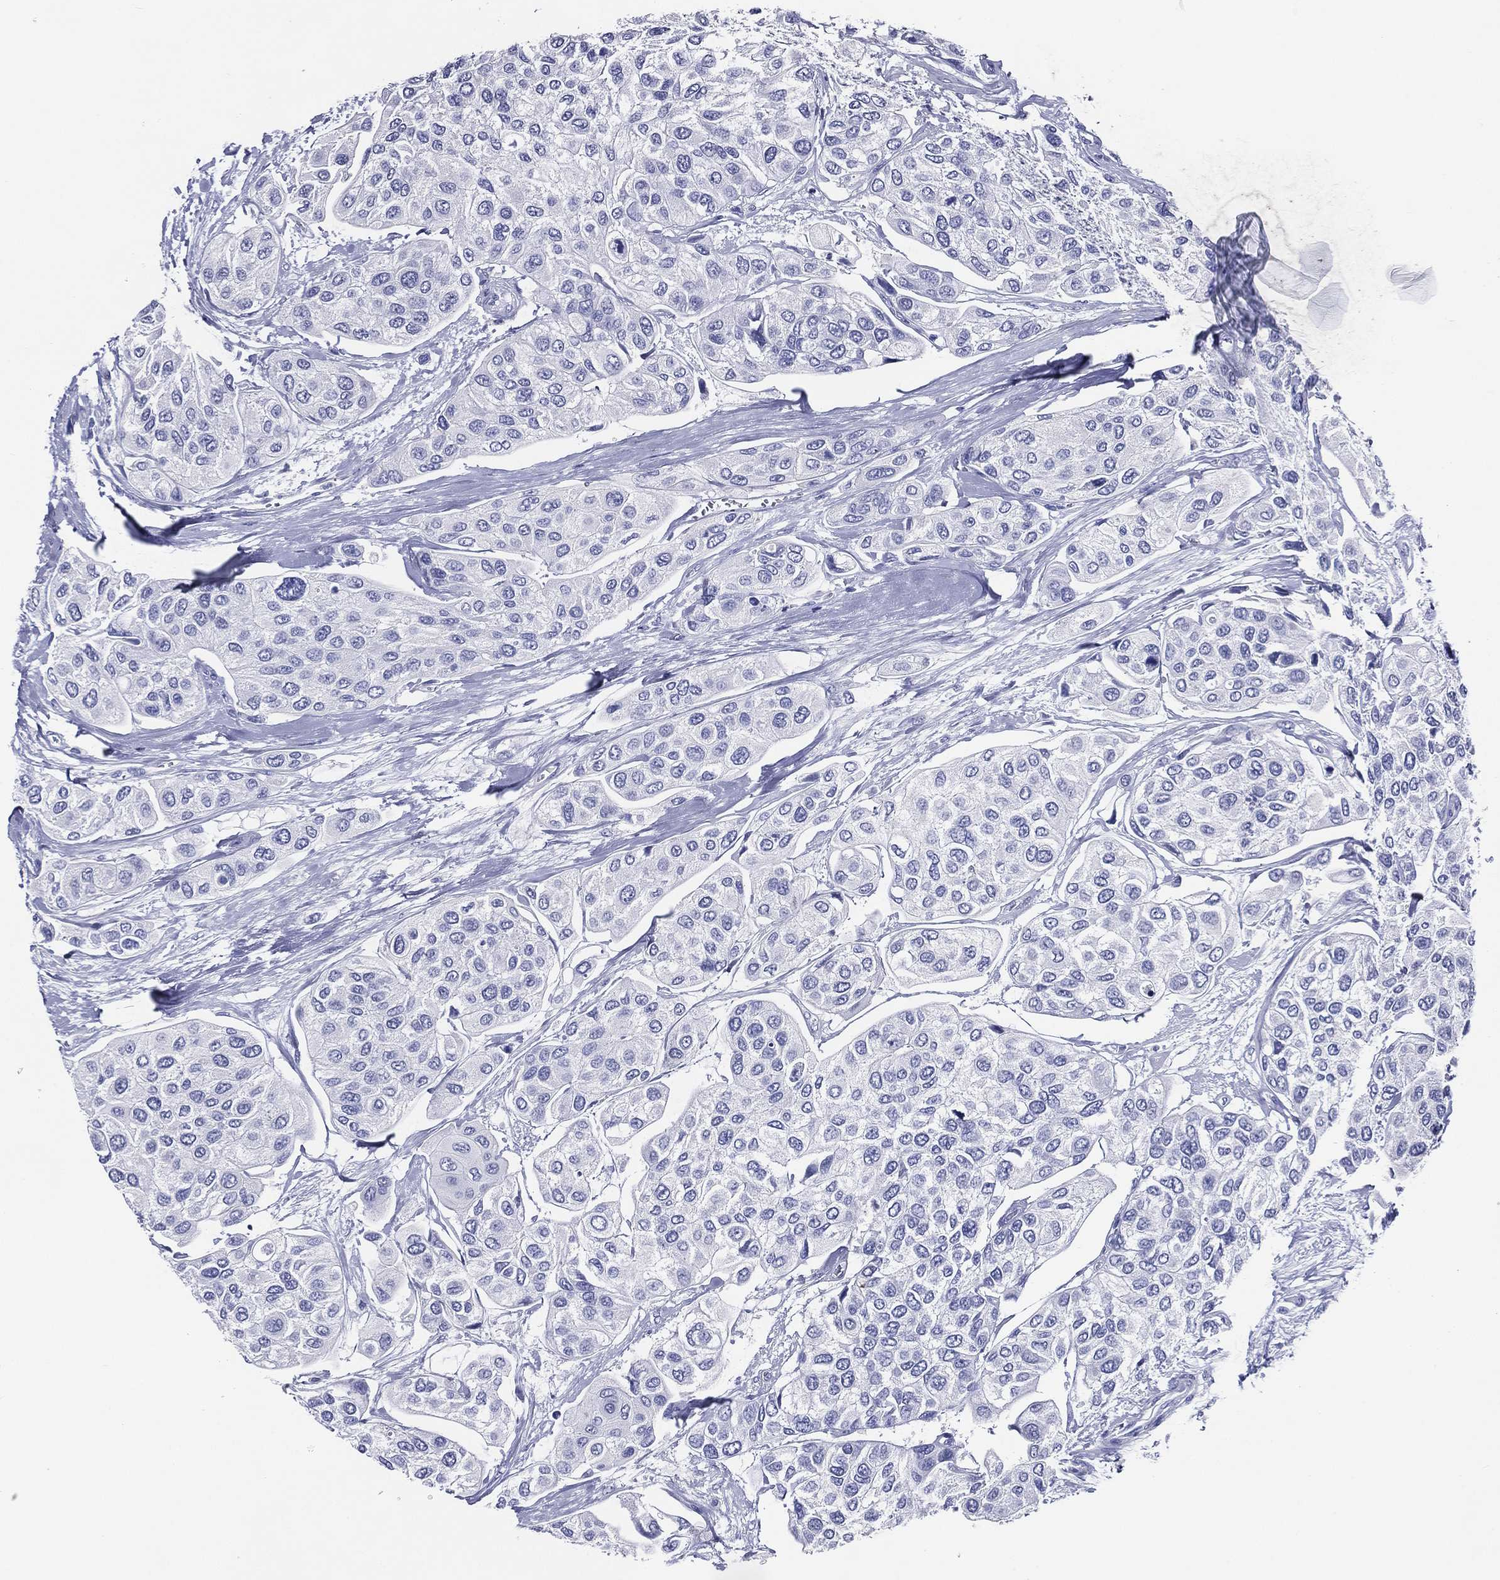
{"staining": {"intensity": "negative", "quantity": "none", "location": "none"}, "tissue": "urothelial cancer", "cell_type": "Tumor cells", "image_type": "cancer", "snomed": [{"axis": "morphology", "description": "Urothelial carcinoma, High grade"}, {"axis": "topography", "description": "Urinary bladder"}], "caption": "This is an IHC micrograph of urothelial cancer. There is no positivity in tumor cells.", "gene": "ACE2", "patient": {"sex": "male", "age": 77}}